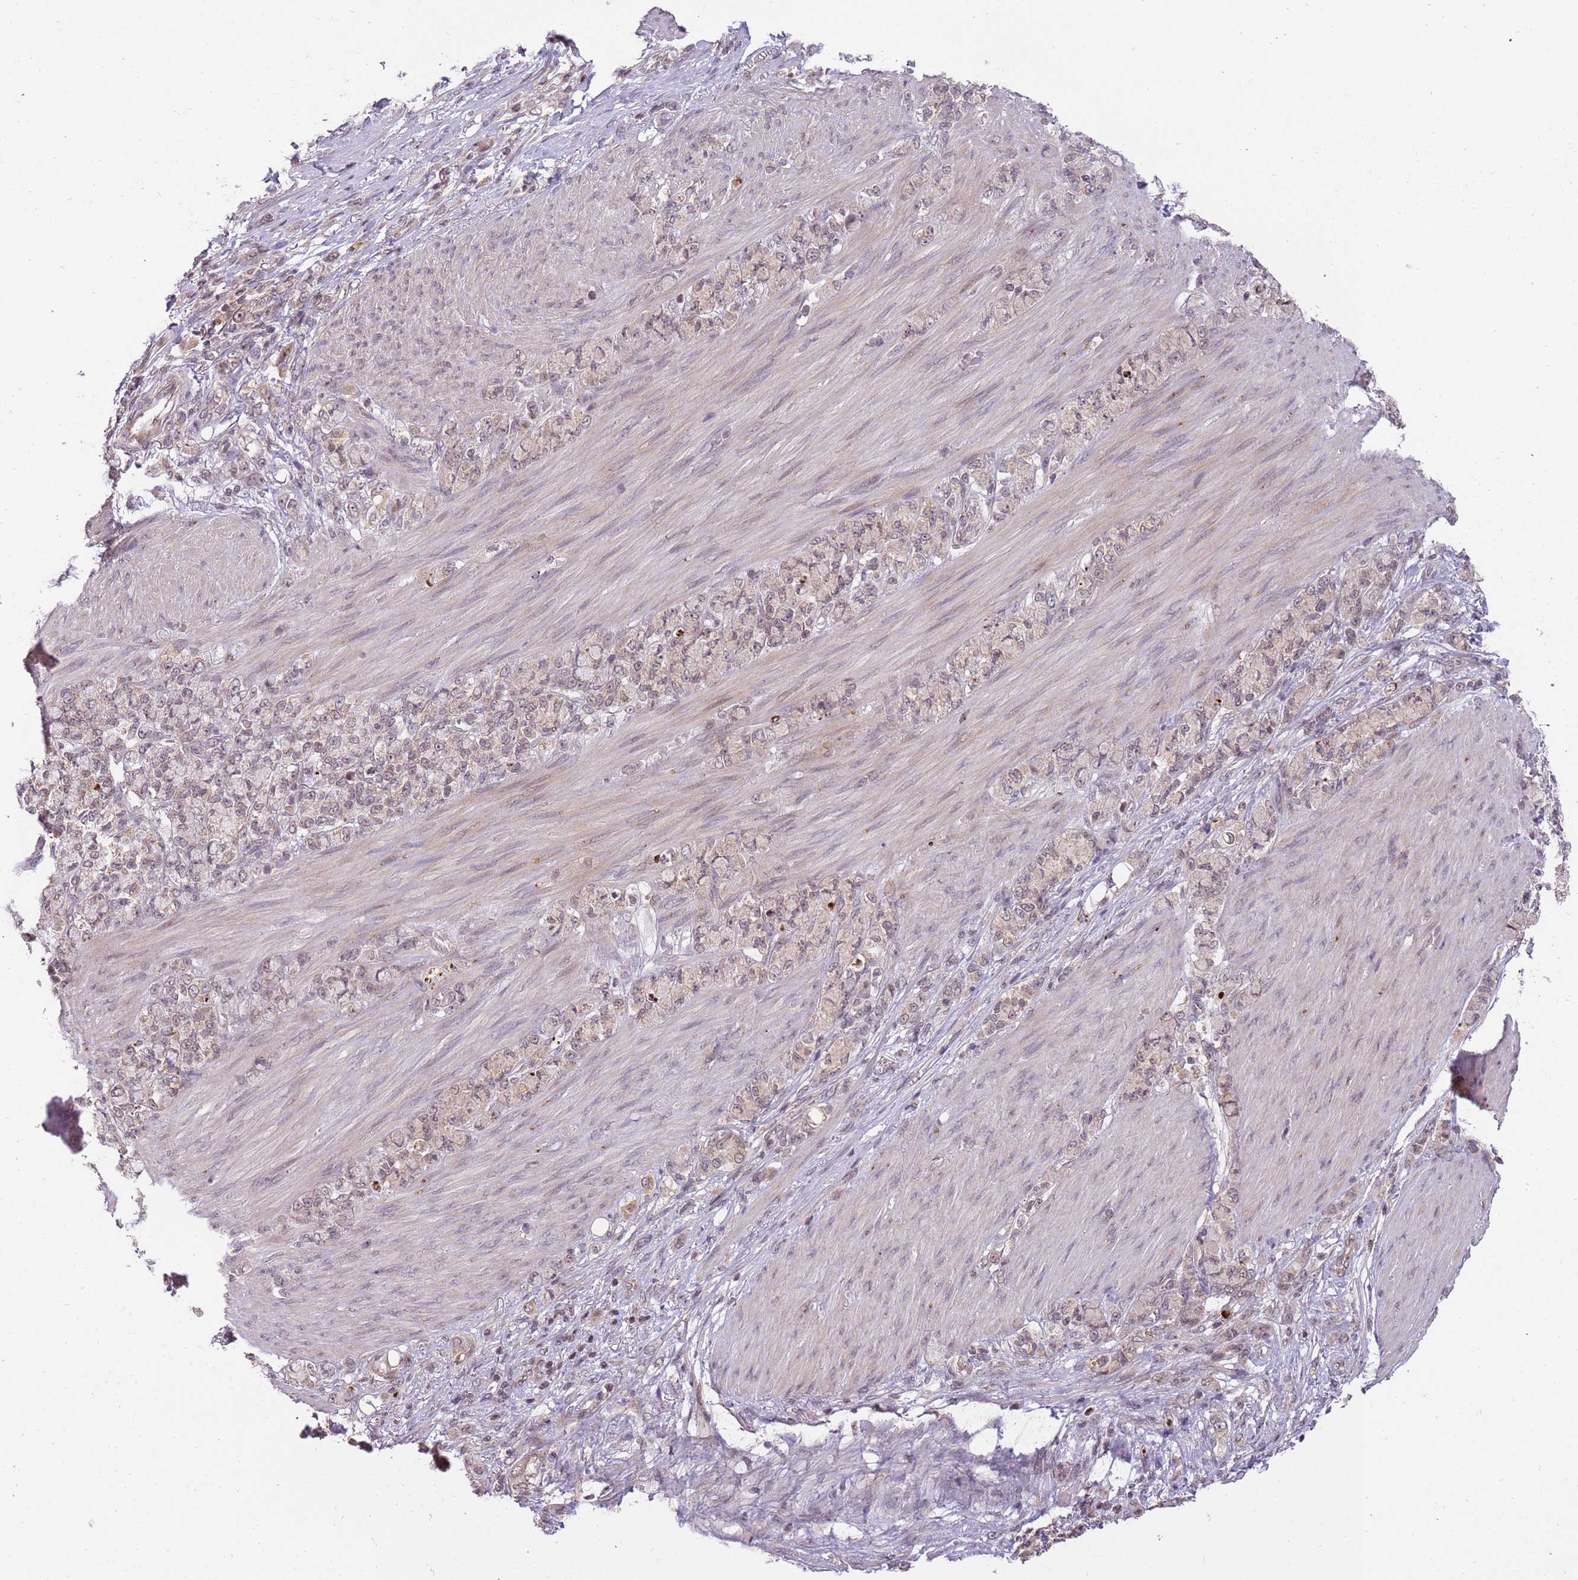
{"staining": {"intensity": "weak", "quantity": ">75%", "location": "nuclear"}, "tissue": "stomach cancer", "cell_type": "Tumor cells", "image_type": "cancer", "snomed": [{"axis": "morphology", "description": "Normal tissue, NOS"}, {"axis": "morphology", "description": "Adenocarcinoma, NOS"}, {"axis": "topography", "description": "Stomach"}], "caption": "A histopathology image showing weak nuclear staining in approximately >75% of tumor cells in adenocarcinoma (stomach), as visualized by brown immunohistochemical staining.", "gene": "SAMSN1", "patient": {"sex": "female", "age": 79}}